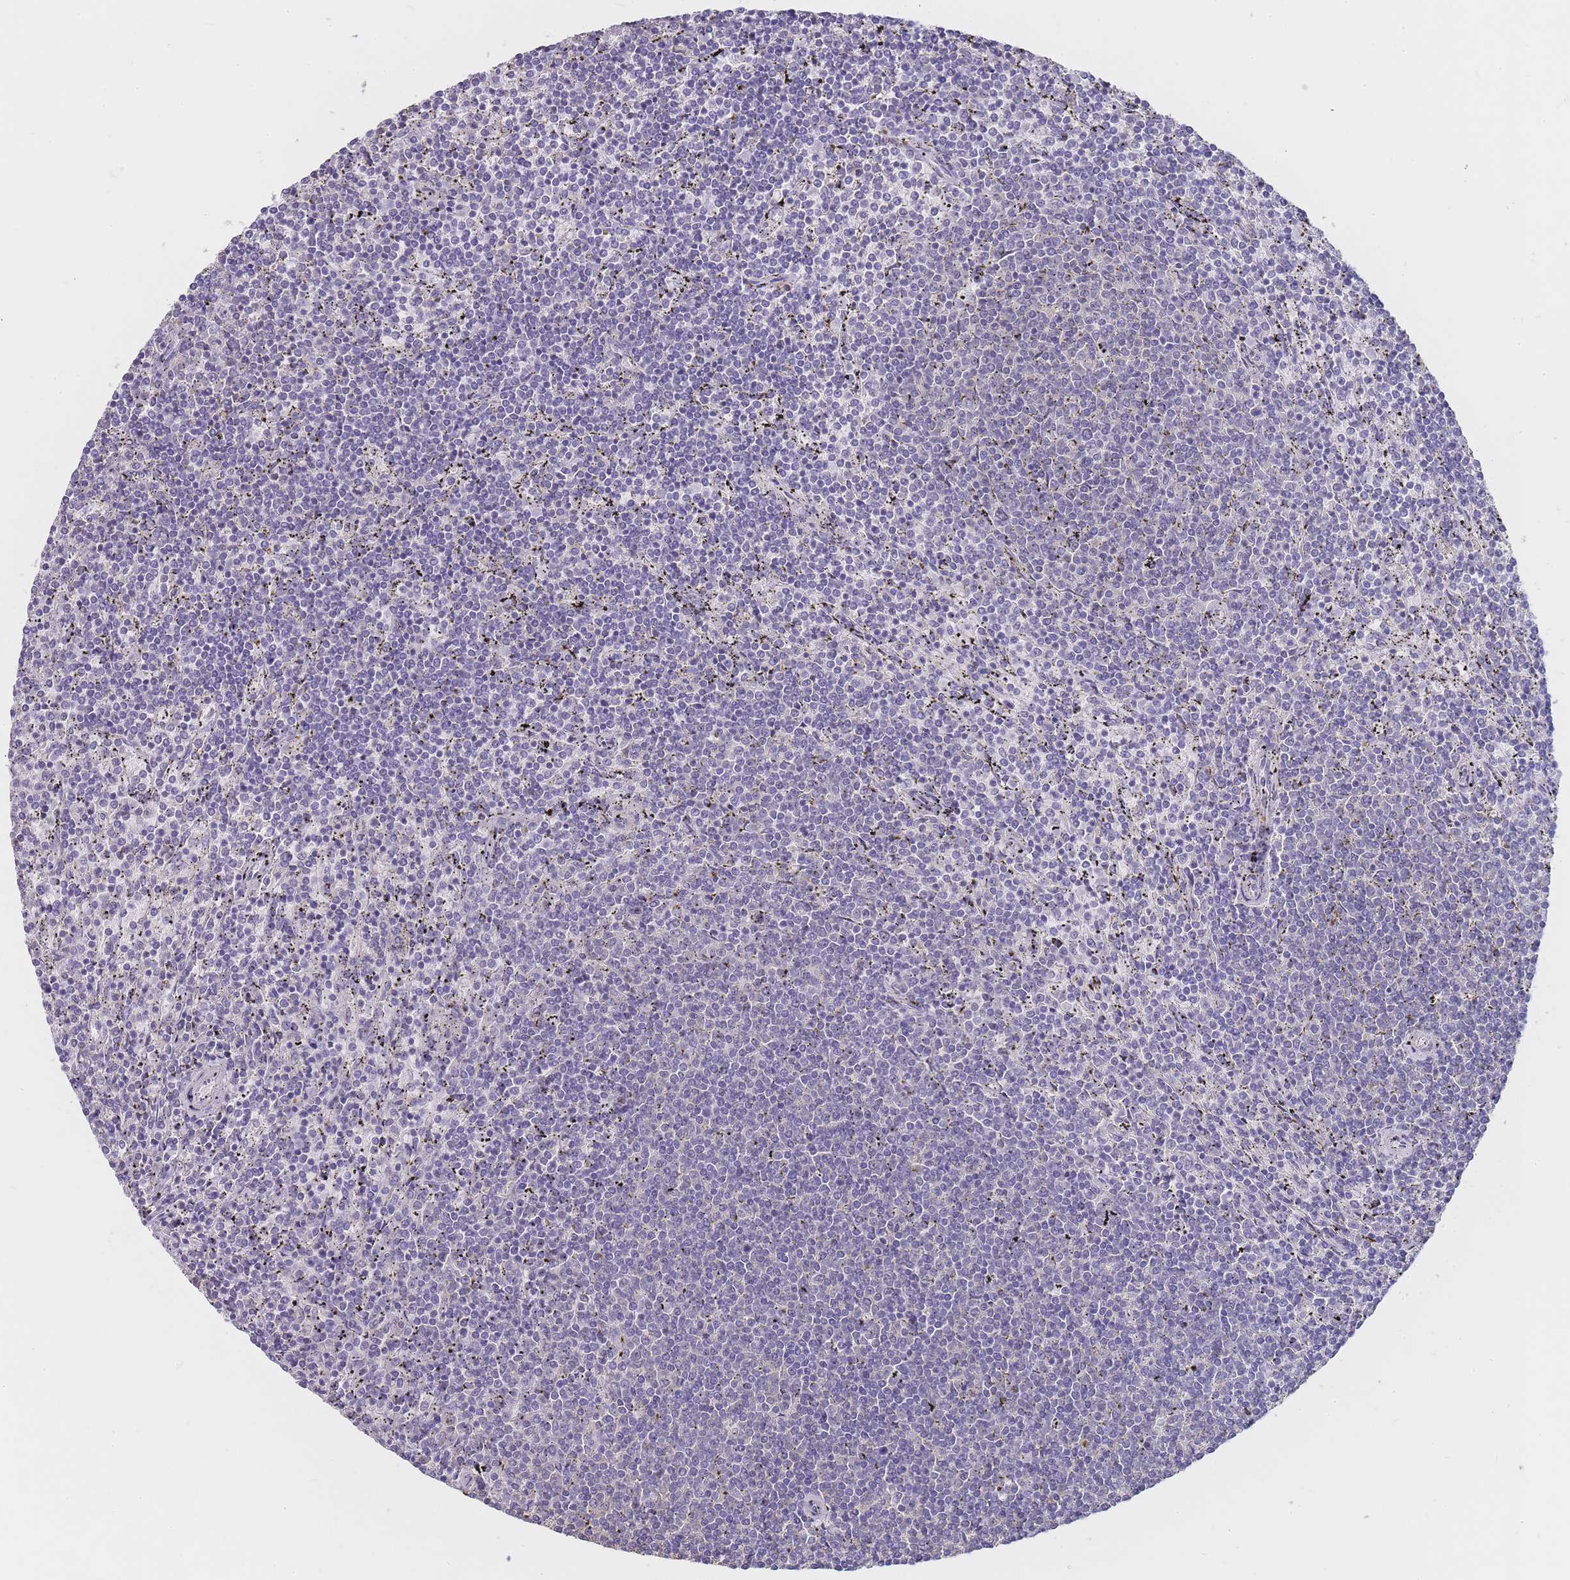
{"staining": {"intensity": "negative", "quantity": "none", "location": "none"}, "tissue": "lymphoma", "cell_type": "Tumor cells", "image_type": "cancer", "snomed": [{"axis": "morphology", "description": "Malignant lymphoma, non-Hodgkin's type, Low grade"}, {"axis": "topography", "description": "Spleen"}], "caption": "Low-grade malignant lymphoma, non-Hodgkin's type was stained to show a protein in brown. There is no significant positivity in tumor cells.", "gene": "NOP14", "patient": {"sex": "female", "age": 50}}